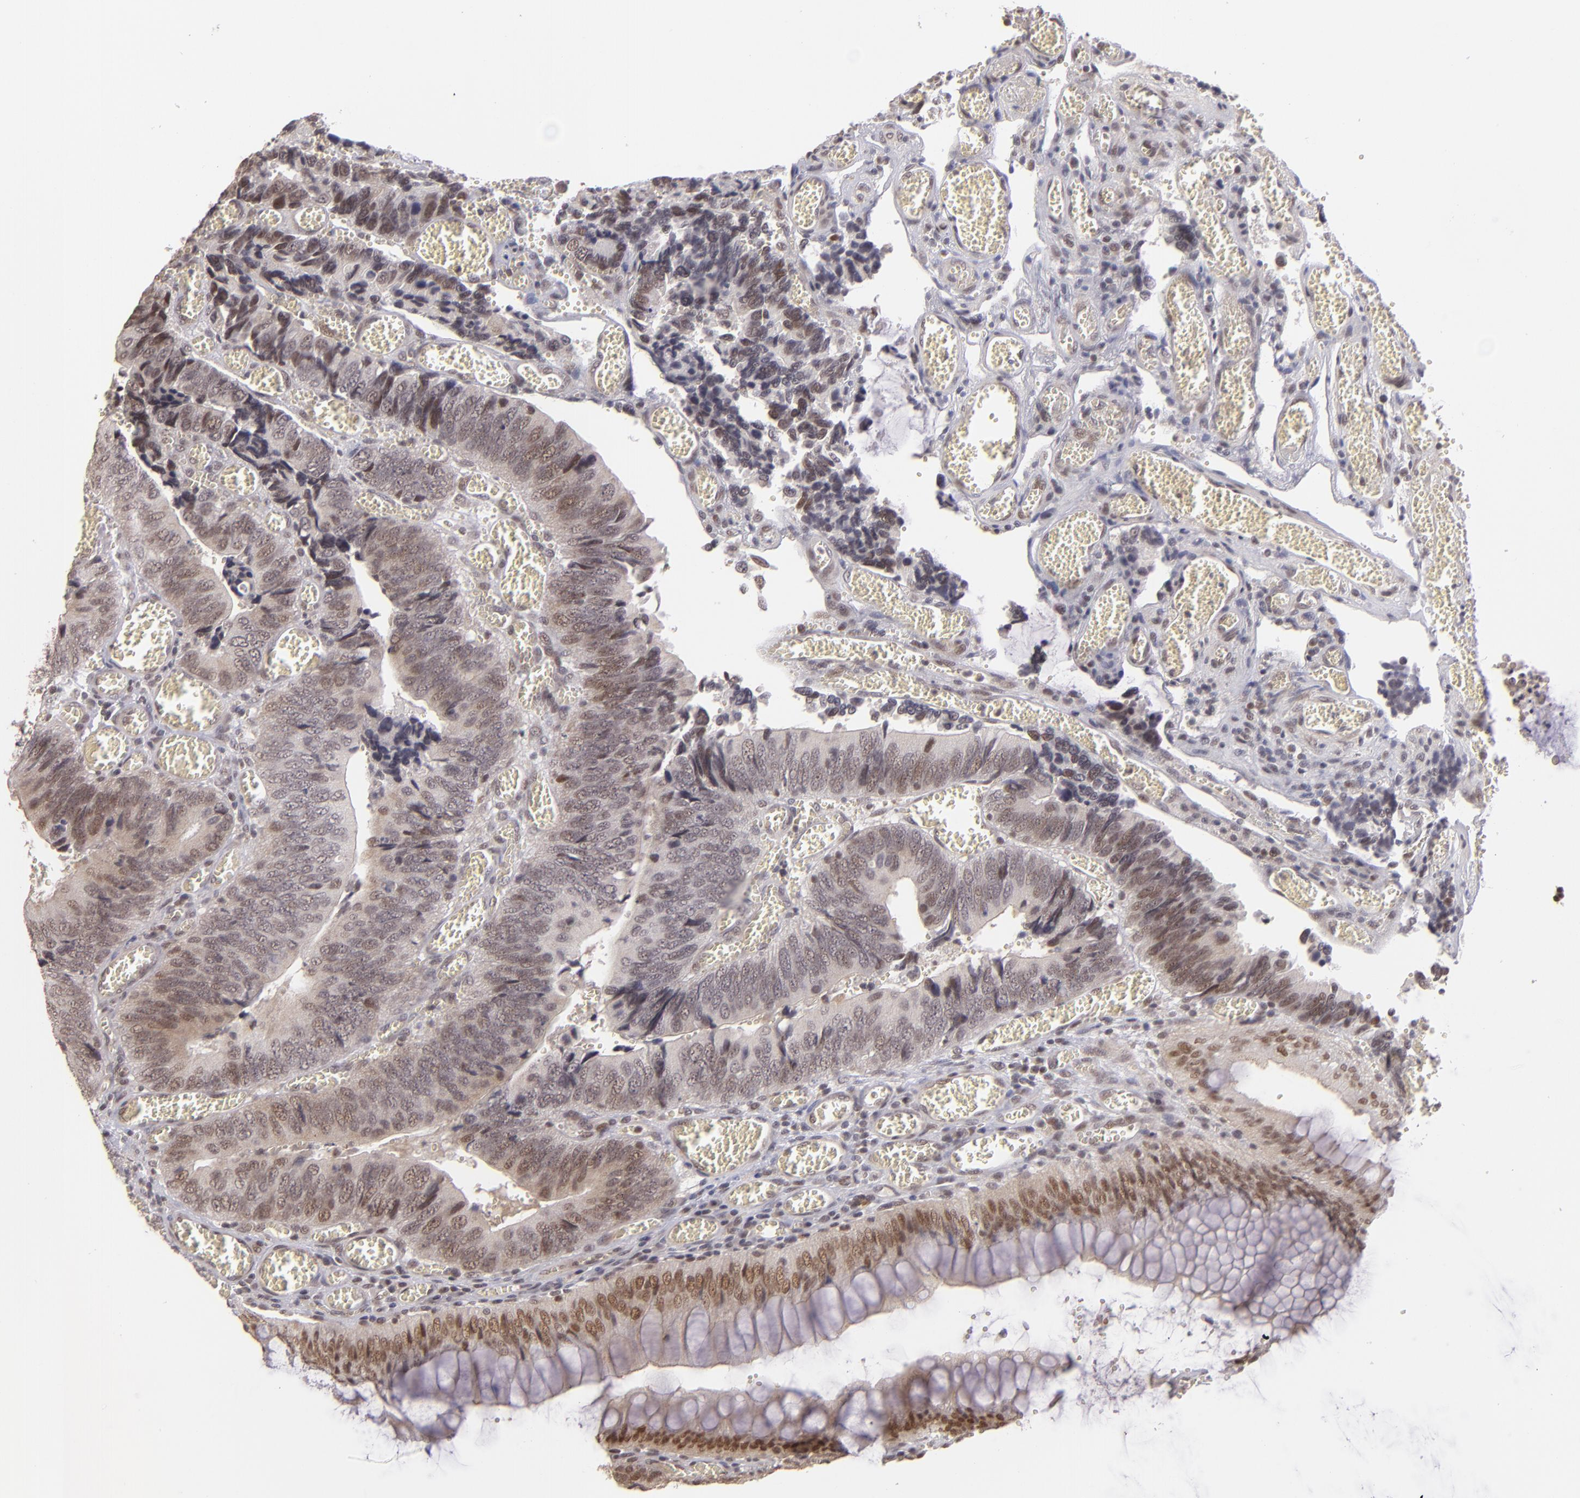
{"staining": {"intensity": "moderate", "quantity": "25%-75%", "location": "nuclear"}, "tissue": "colorectal cancer", "cell_type": "Tumor cells", "image_type": "cancer", "snomed": [{"axis": "morphology", "description": "Adenocarcinoma, NOS"}, {"axis": "topography", "description": "Colon"}], "caption": "Immunohistochemical staining of human colorectal adenocarcinoma reveals medium levels of moderate nuclear expression in approximately 25%-75% of tumor cells.", "gene": "RARB", "patient": {"sex": "male", "age": 72}}